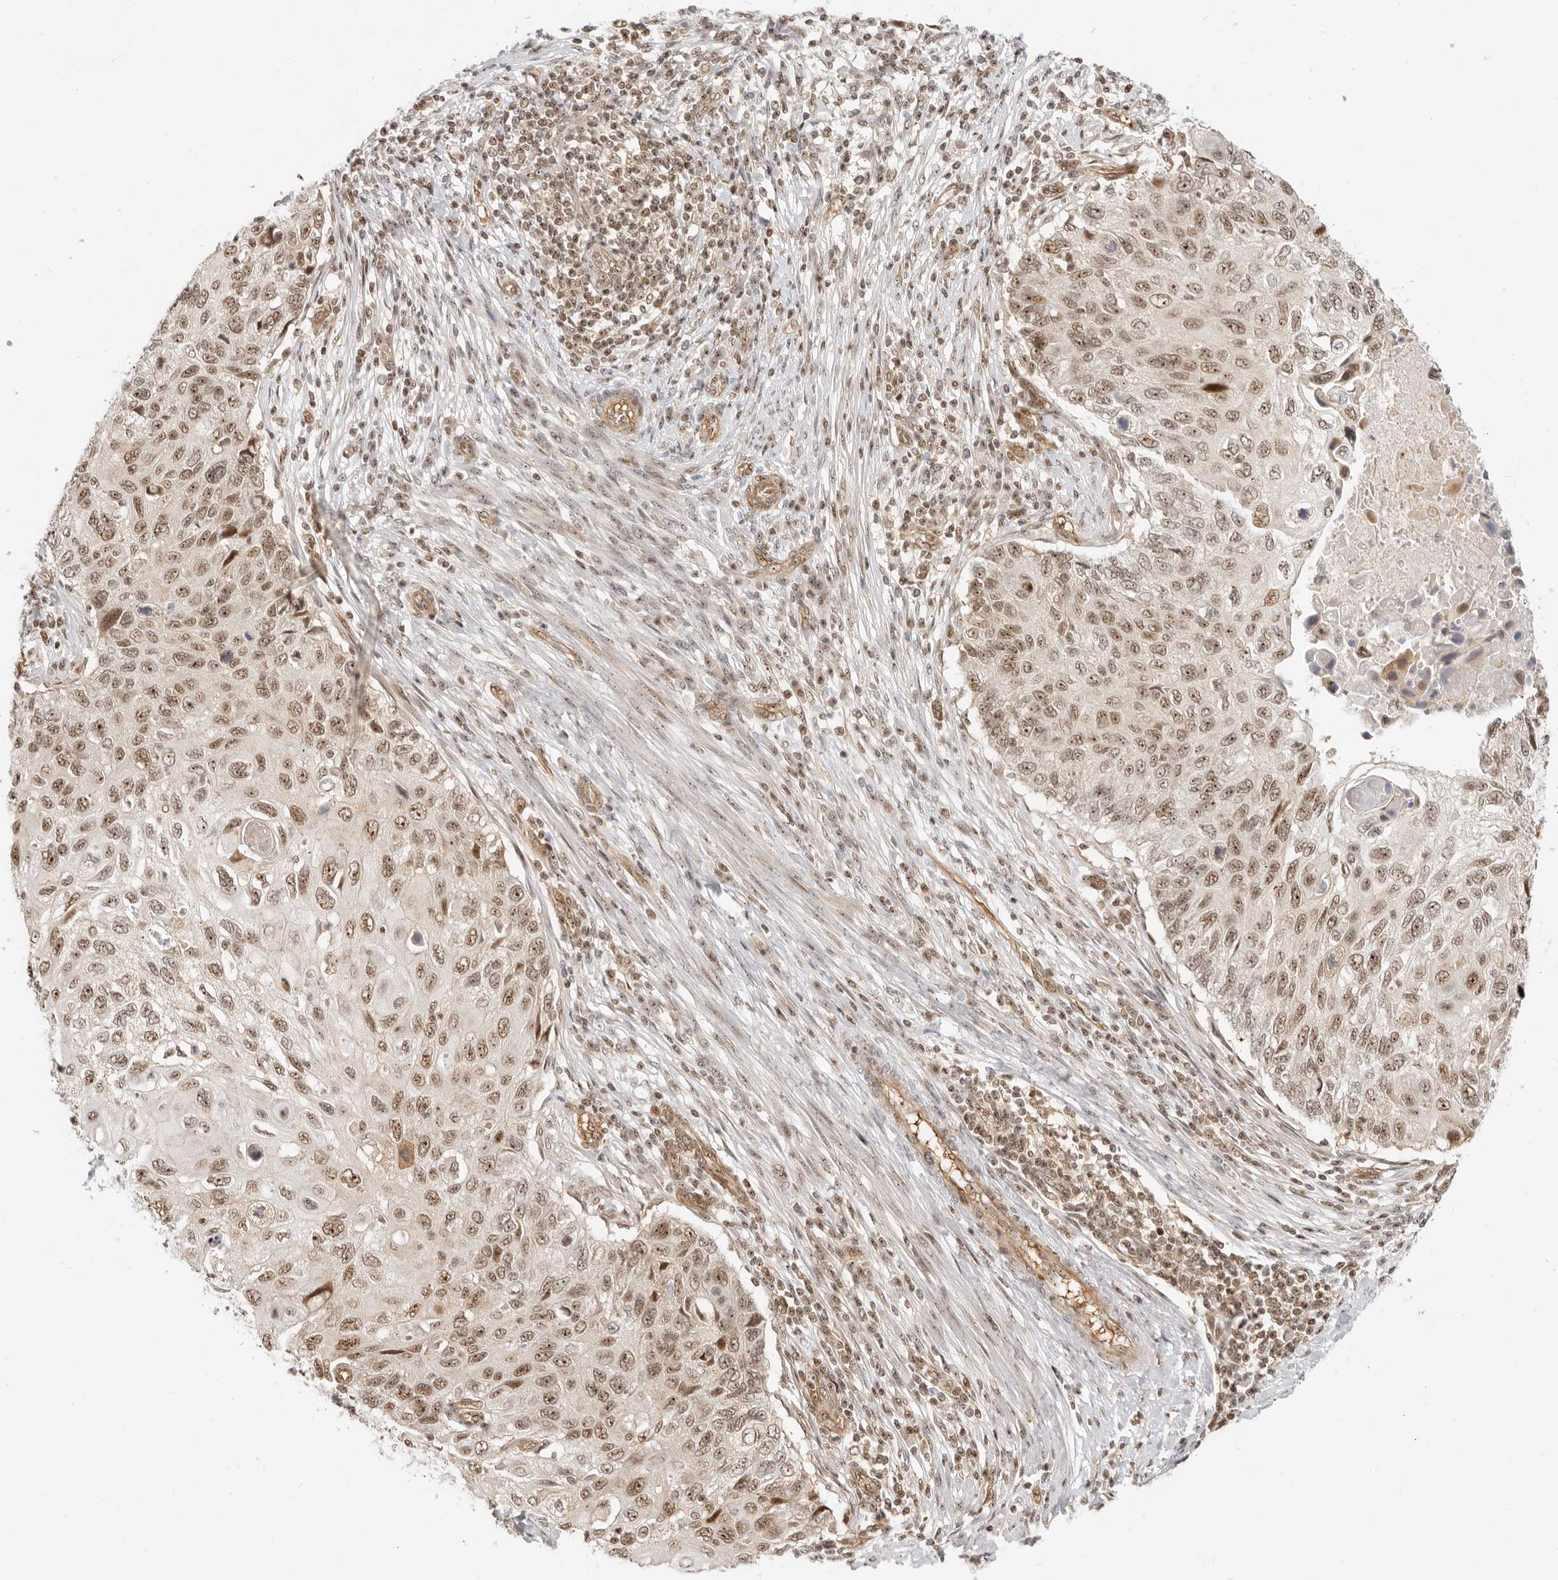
{"staining": {"intensity": "moderate", "quantity": ">75%", "location": "nuclear"}, "tissue": "cervical cancer", "cell_type": "Tumor cells", "image_type": "cancer", "snomed": [{"axis": "morphology", "description": "Squamous cell carcinoma, NOS"}, {"axis": "topography", "description": "Cervix"}], "caption": "Protein analysis of cervical cancer tissue shows moderate nuclear positivity in about >75% of tumor cells.", "gene": "BAP1", "patient": {"sex": "female", "age": 70}}